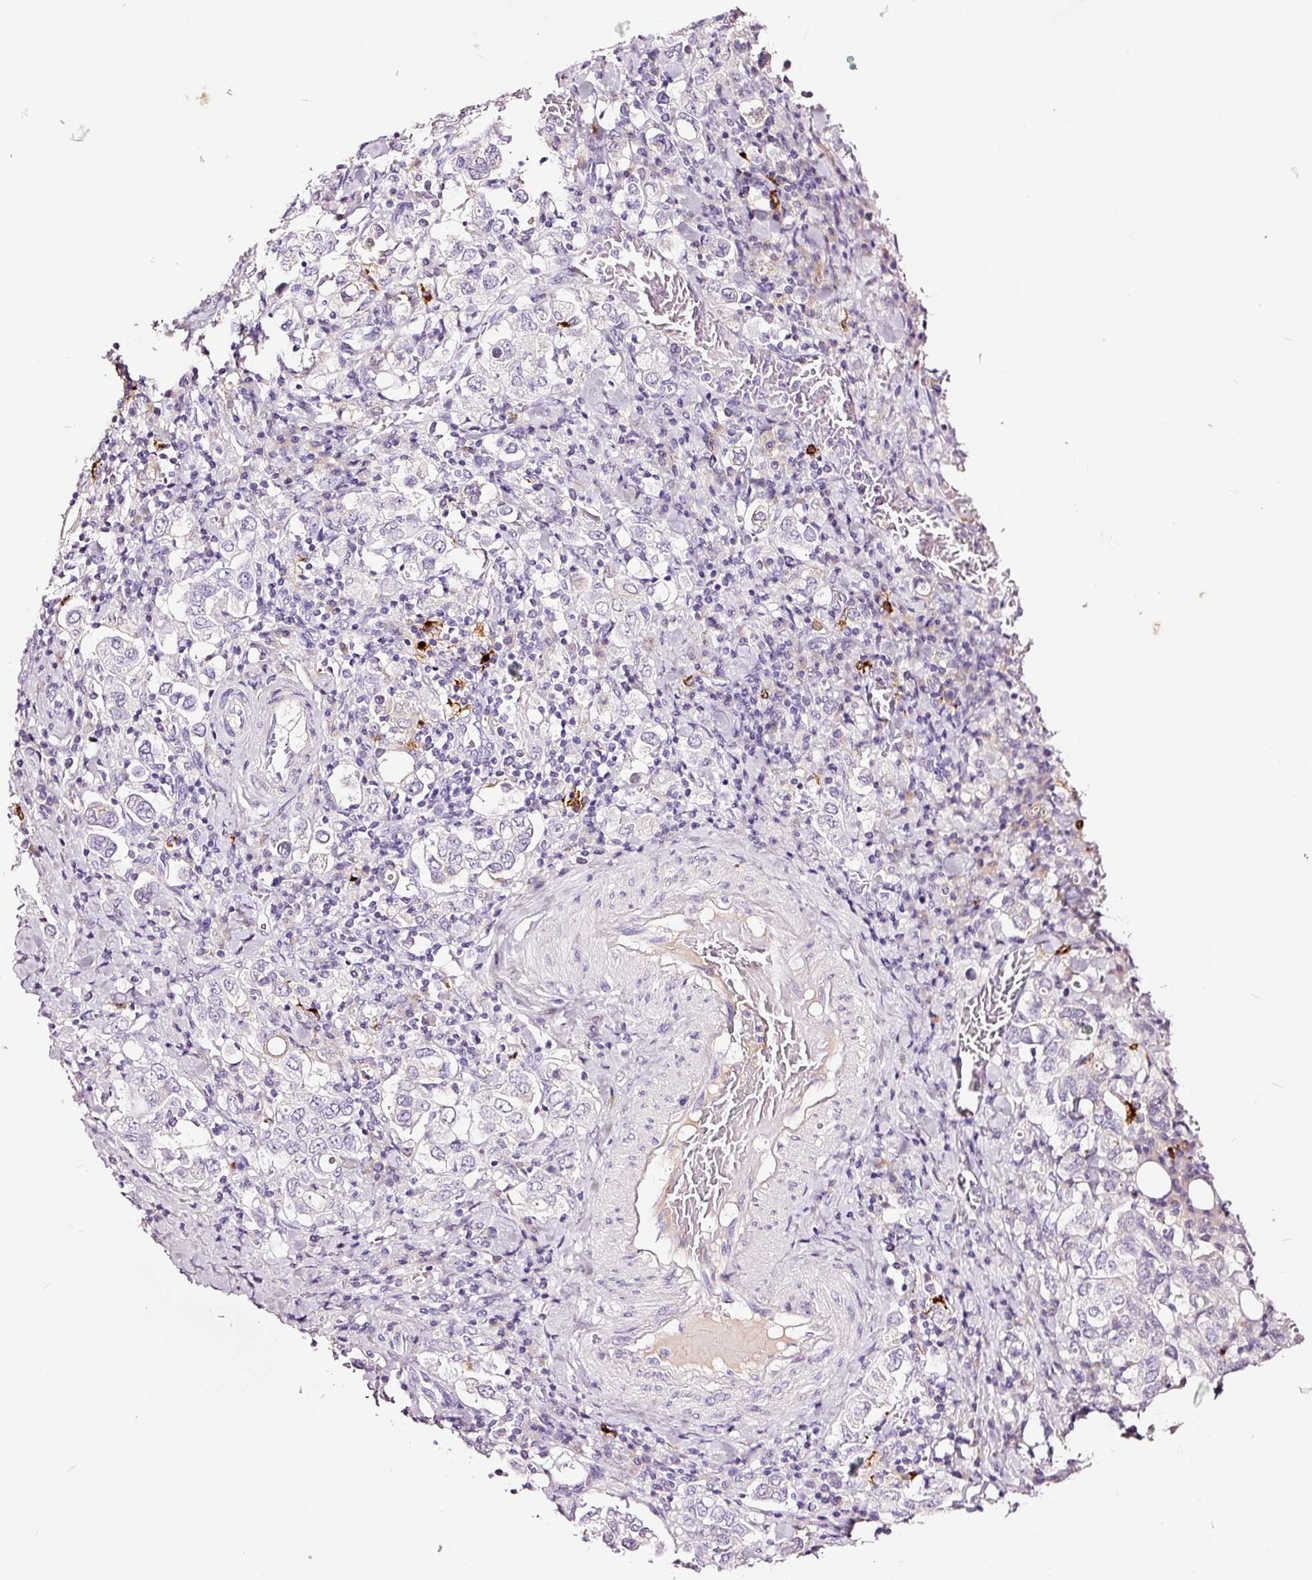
{"staining": {"intensity": "negative", "quantity": "none", "location": "none"}, "tissue": "stomach cancer", "cell_type": "Tumor cells", "image_type": "cancer", "snomed": [{"axis": "morphology", "description": "Adenocarcinoma, NOS"}, {"axis": "topography", "description": "Stomach, upper"}], "caption": "An immunohistochemistry (IHC) micrograph of adenocarcinoma (stomach) is shown. There is no staining in tumor cells of adenocarcinoma (stomach).", "gene": "LAMP3", "patient": {"sex": "male", "age": 62}}